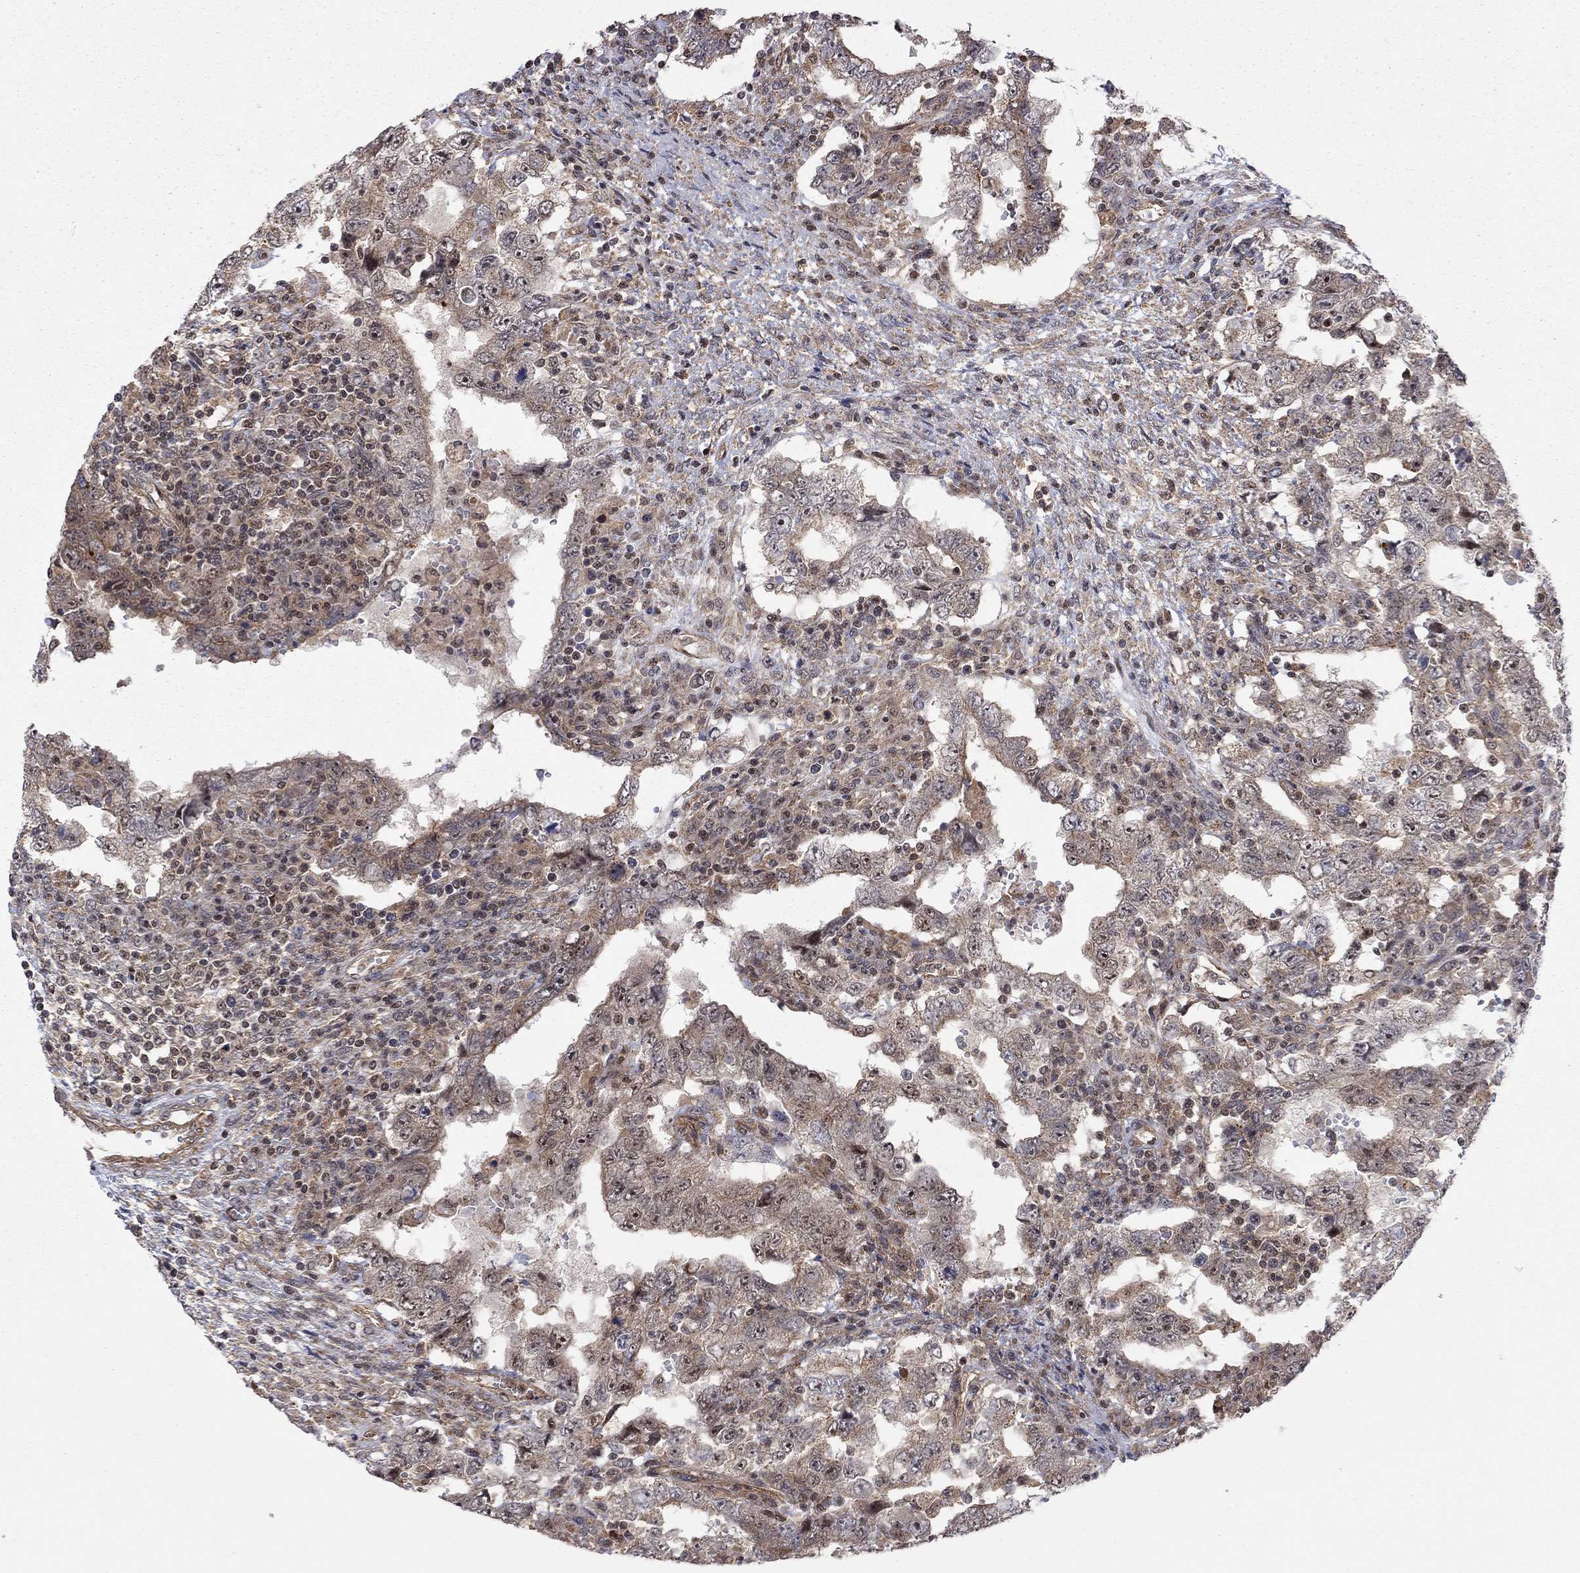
{"staining": {"intensity": "negative", "quantity": "none", "location": "none"}, "tissue": "testis cancer", "cell_type": "Tumor cells", "image_type": "cancer", "snomed": [{"axis": "morphology", "description": "Carcinoma, Embryonal, NOS"}, {"axis": "topography", "description": "Testis"}], "caption": "The immunohistochemistry (IHC) photomicrograph has no significant positivity in tumor cells of testis embryonal carcinoma tissue.", "gene": "TDP1", "patient": {"sex": "male", "age": 26}}